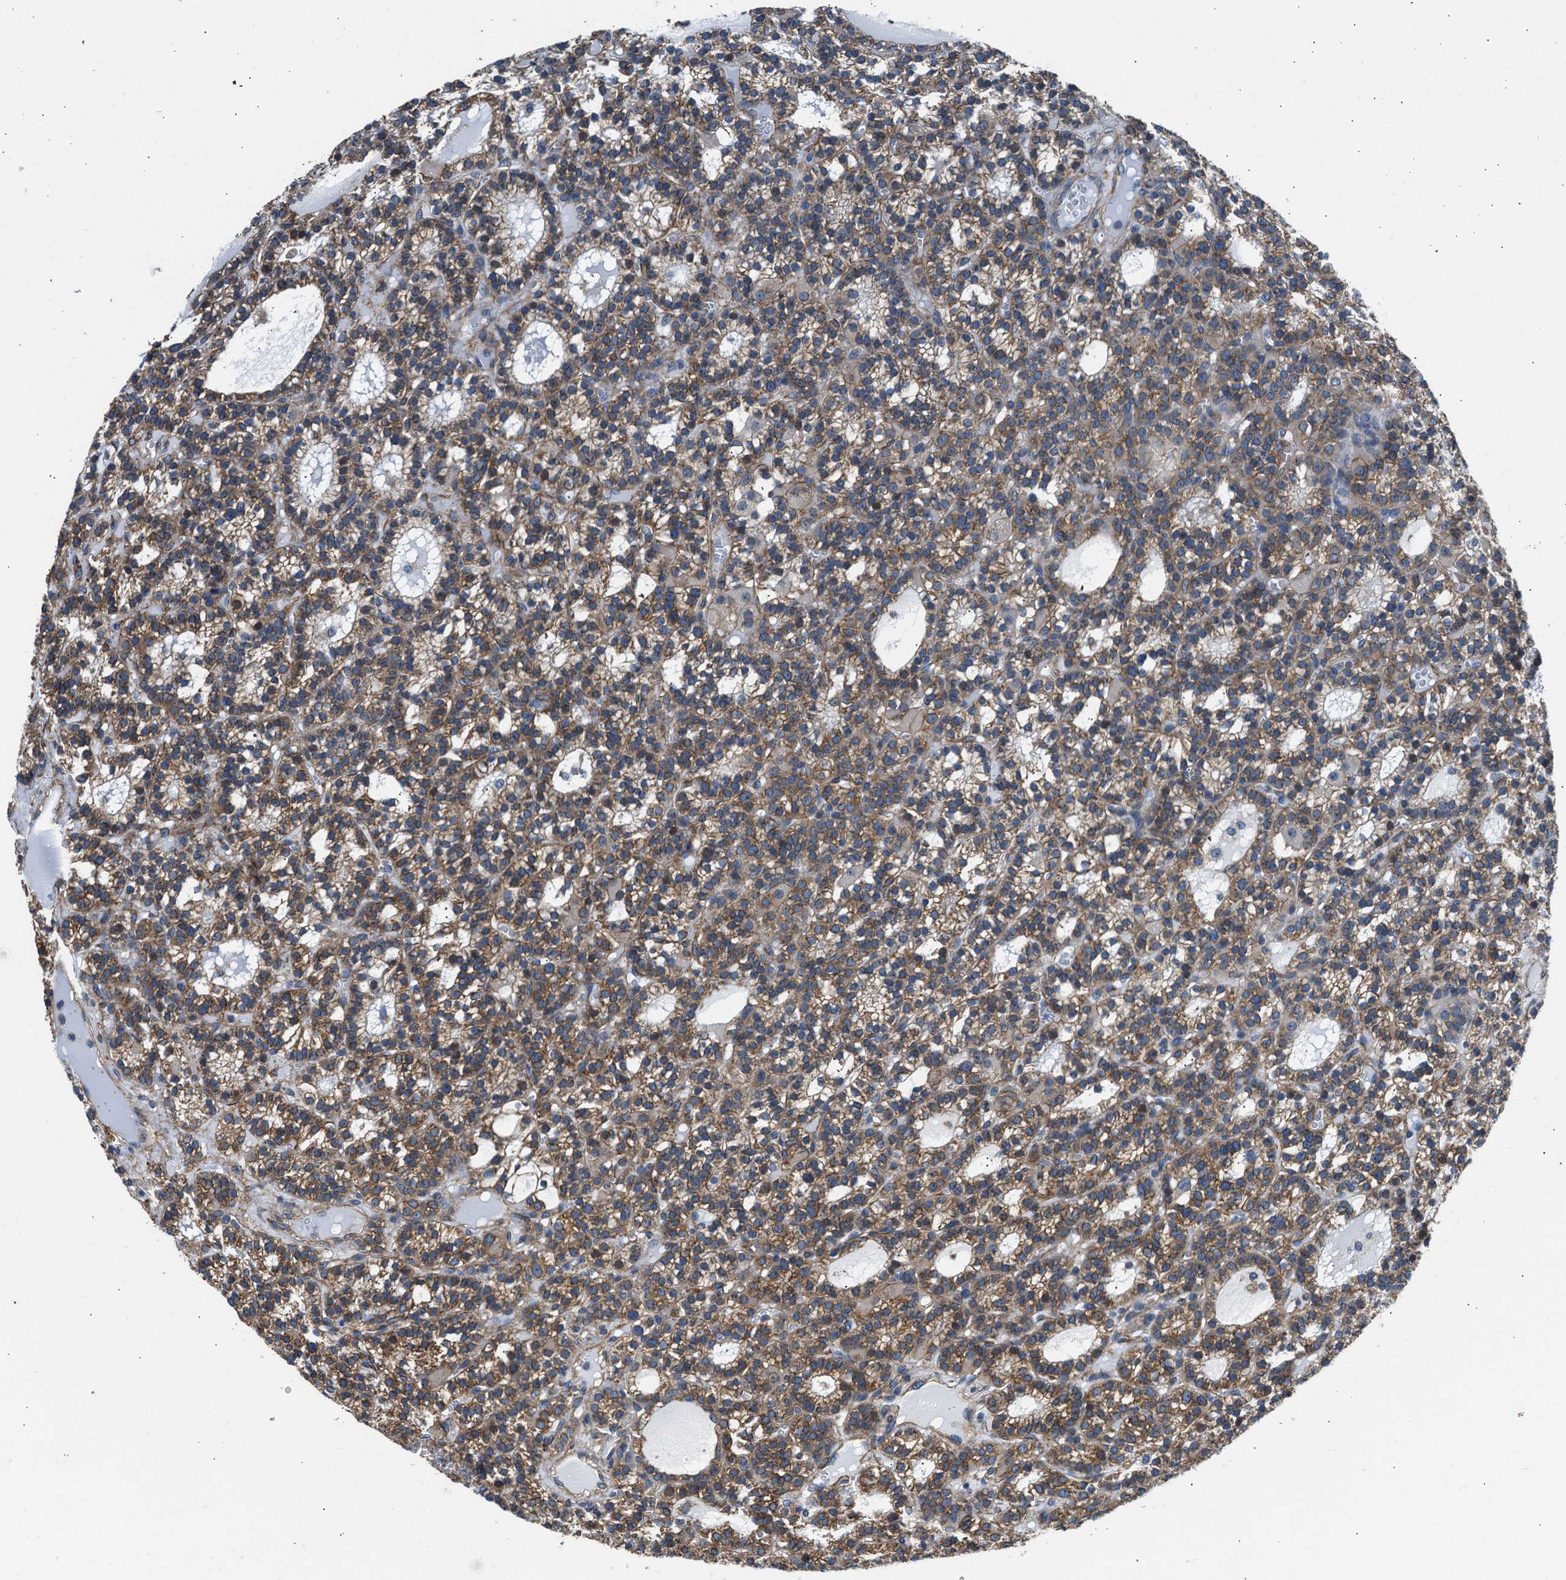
{"staining": {"intensity": "moderate", "quantity": "25%-75%", "location": "cytoplasmic/membranous"}, "tissue": "parathyroid gland", "cell_type": "Glandular cells", "image_type": "normal", "snomed": [{"axis": "morphology", "description": "Normal tissue, NOS"}, {"axis": "morphology", "description": "Adenoma, NOS"}, {"axis": "topography", "description": "Parathyroid gland"}], "caption": "IHC (DAB) staining of normal human parathyroid gland reveals moderate cytoplasmic/membranous protein positivity in approximately 25%-75% of glandular cells.", "gene": "SEPTIN2", "patient": {"sex": "female", "age": 58}}